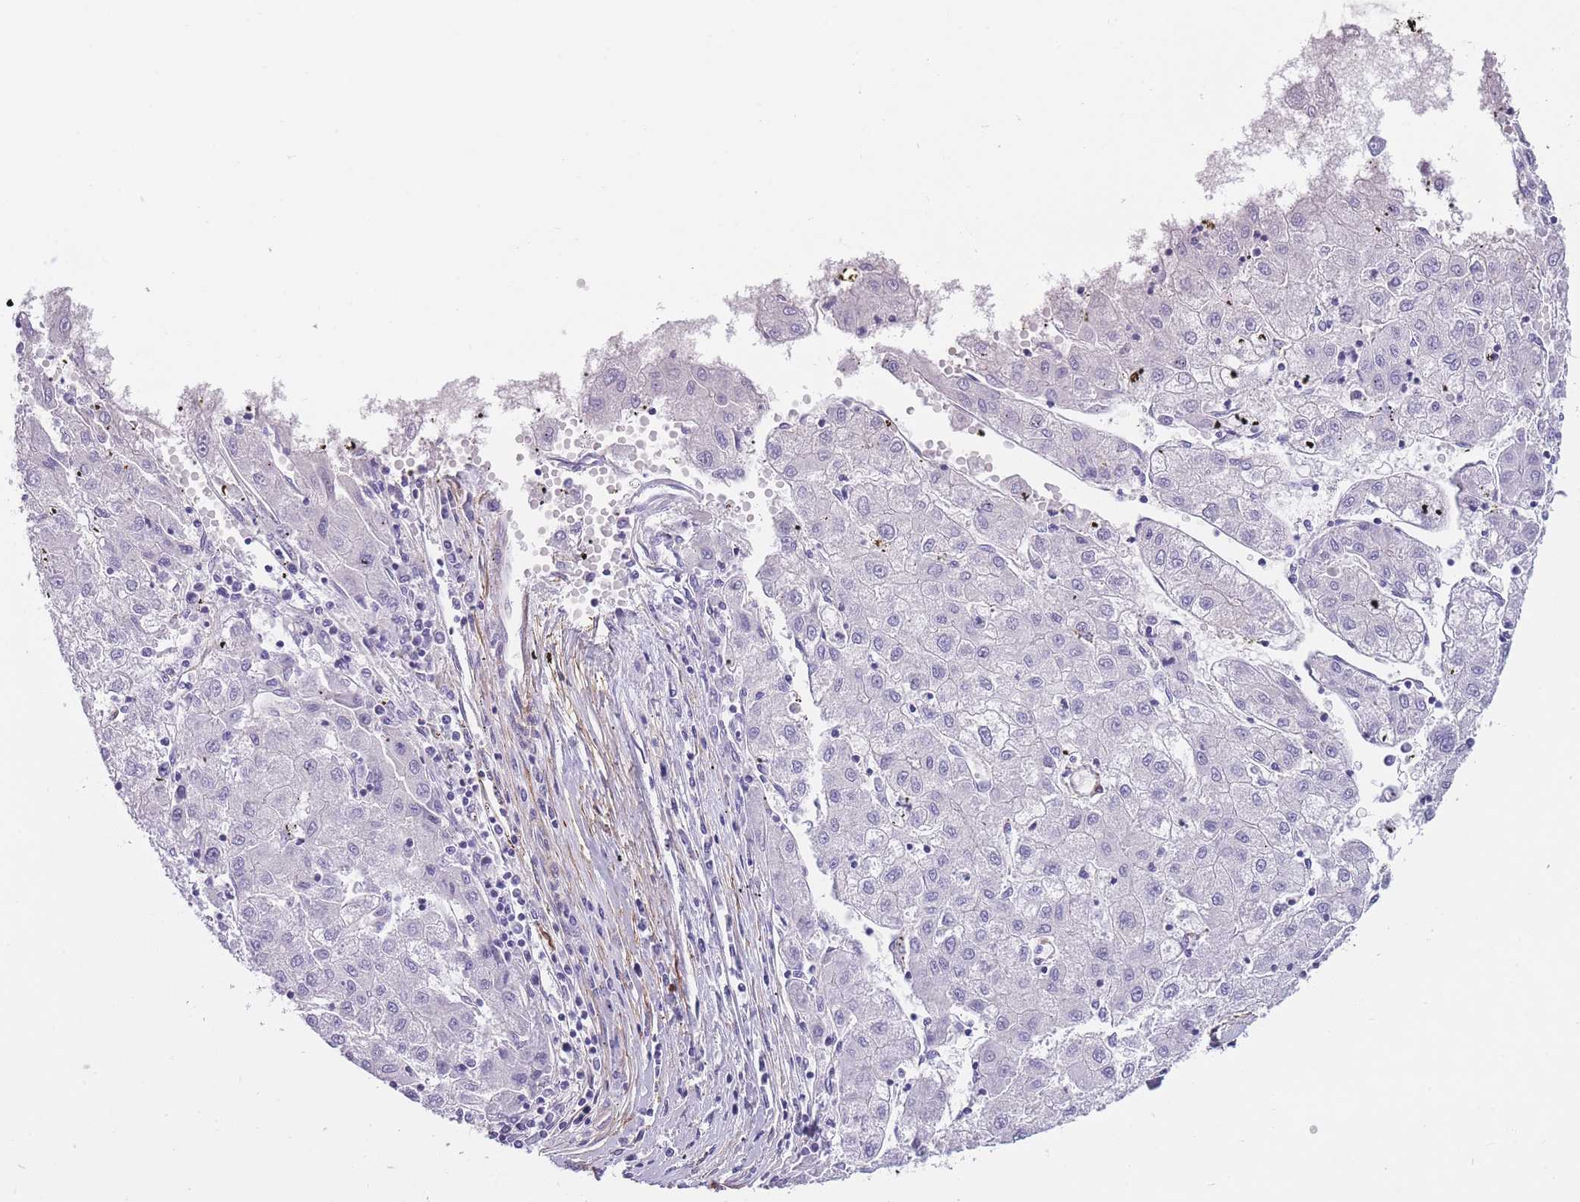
{"staining": {"intensity": "negative", "quantity": "none", "location": "none"}, "tissue": "liver cancer", "cell_type": "Tumor cells", "image_type": "cancer", "snomed": [{"axis": "morphology", "description": "Carcinoma, Hepatocellular, NOS"}, {"axis": "topography", "description": "Liver"}], "caption": "IHC histopathology image of human liver cancer stained for a protein (brown), which displays no positivity in tumor cells.", "gene": "FAM124A", "patient": {"sex": "male", "age": 72}}